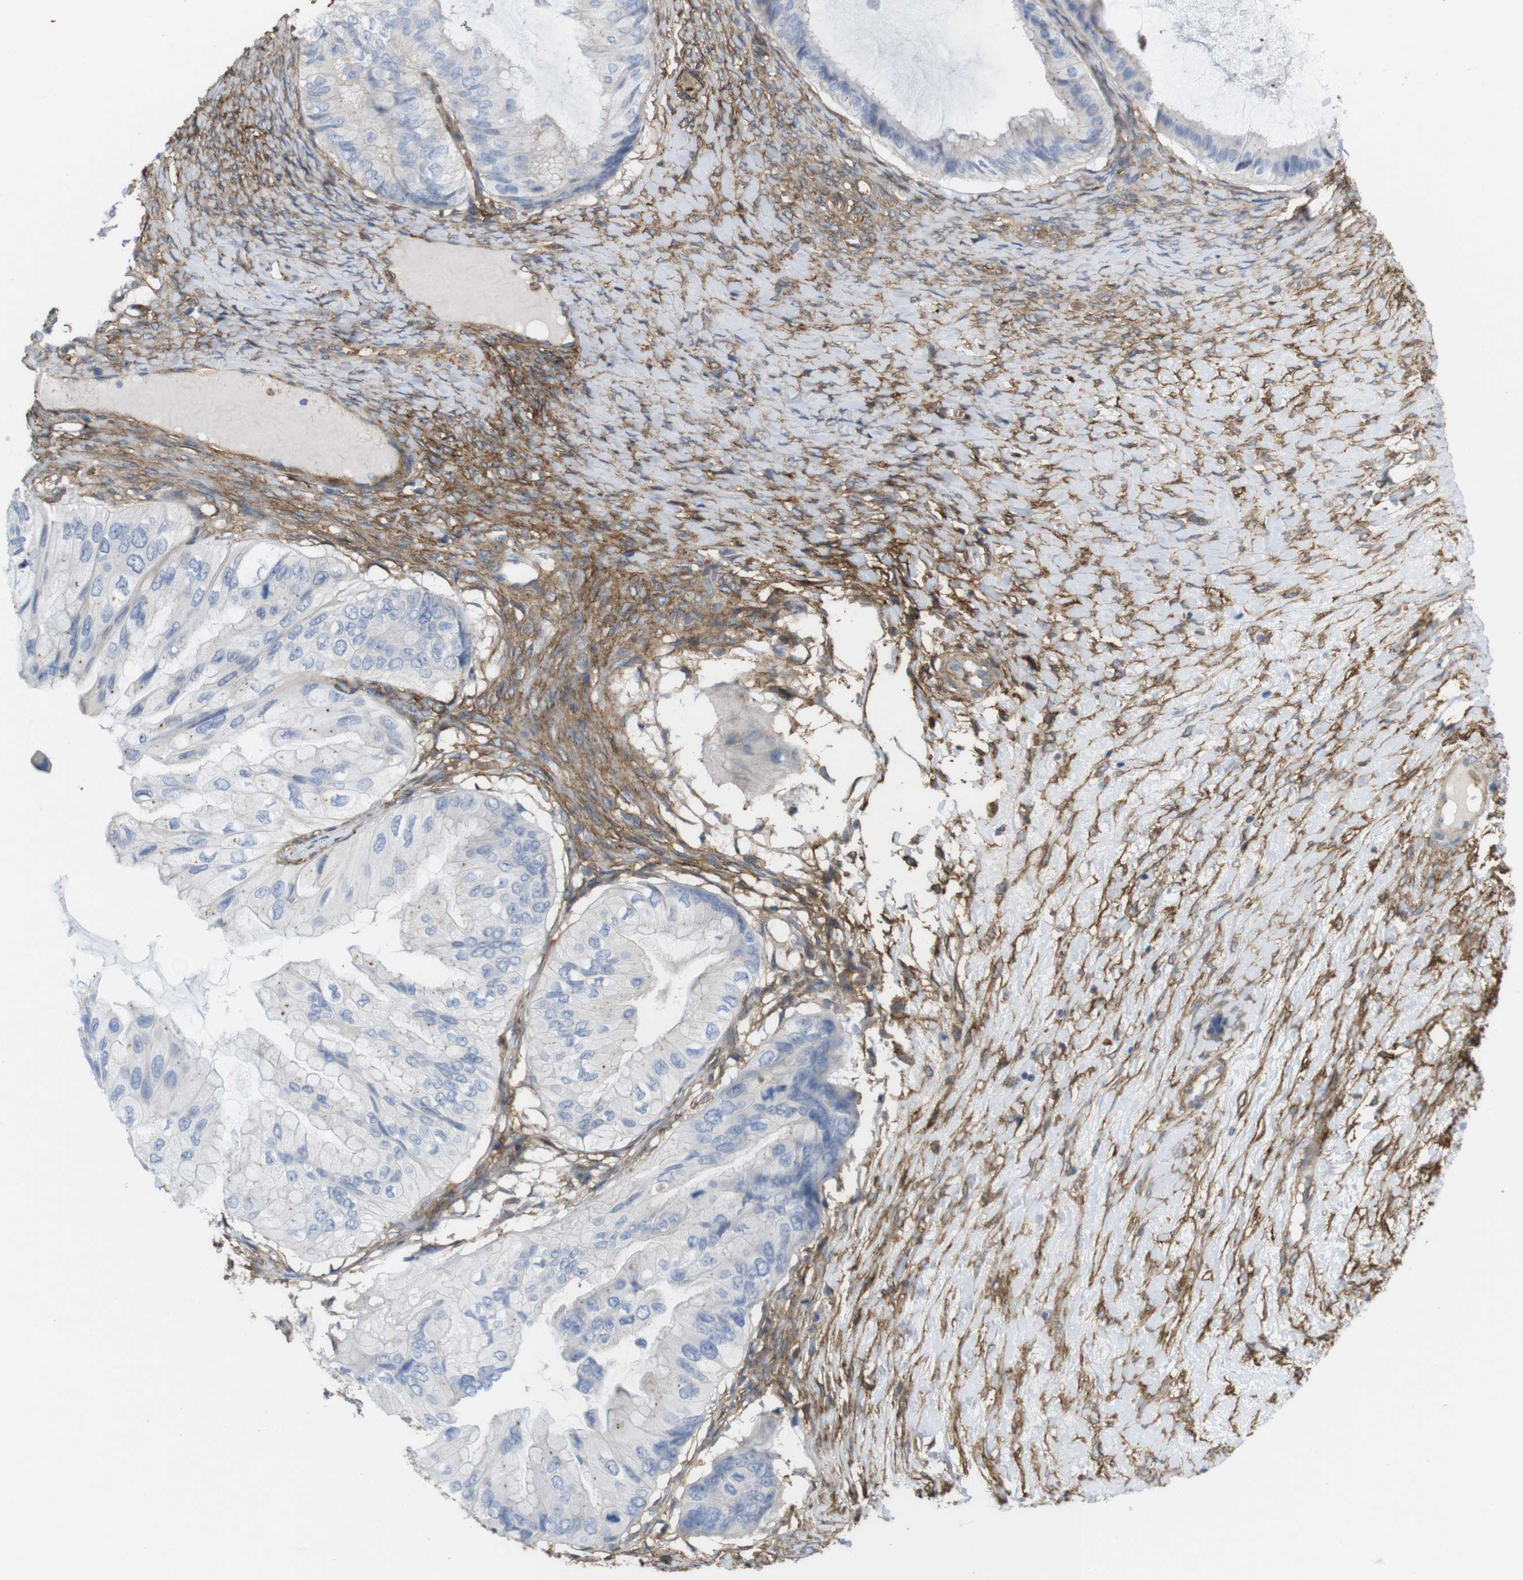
{"staining": {"intensity": "negative", "quantity": "none", "location": "none"}, "tissue": "ovarian cancer", "cell_type": "Tumor cells", "image_type": "cancer", "snomed": [{"axis": "morphology", "description": "Cystadenocarcinoma, mucinous, NOS"}, {"axis": "topography", "description": "Ovary"}], "caption": "IHC image of neoplastic tissue: ovarian mucinous cystadenocarcinoma stained with DAB displays no significant protein expression in tumor cells. (DAB immunohistochemistry (IHC) with hematoxylin counter stain).", "gene": "CYBRD1", "patient": {"sex": "female", "age": 61}}